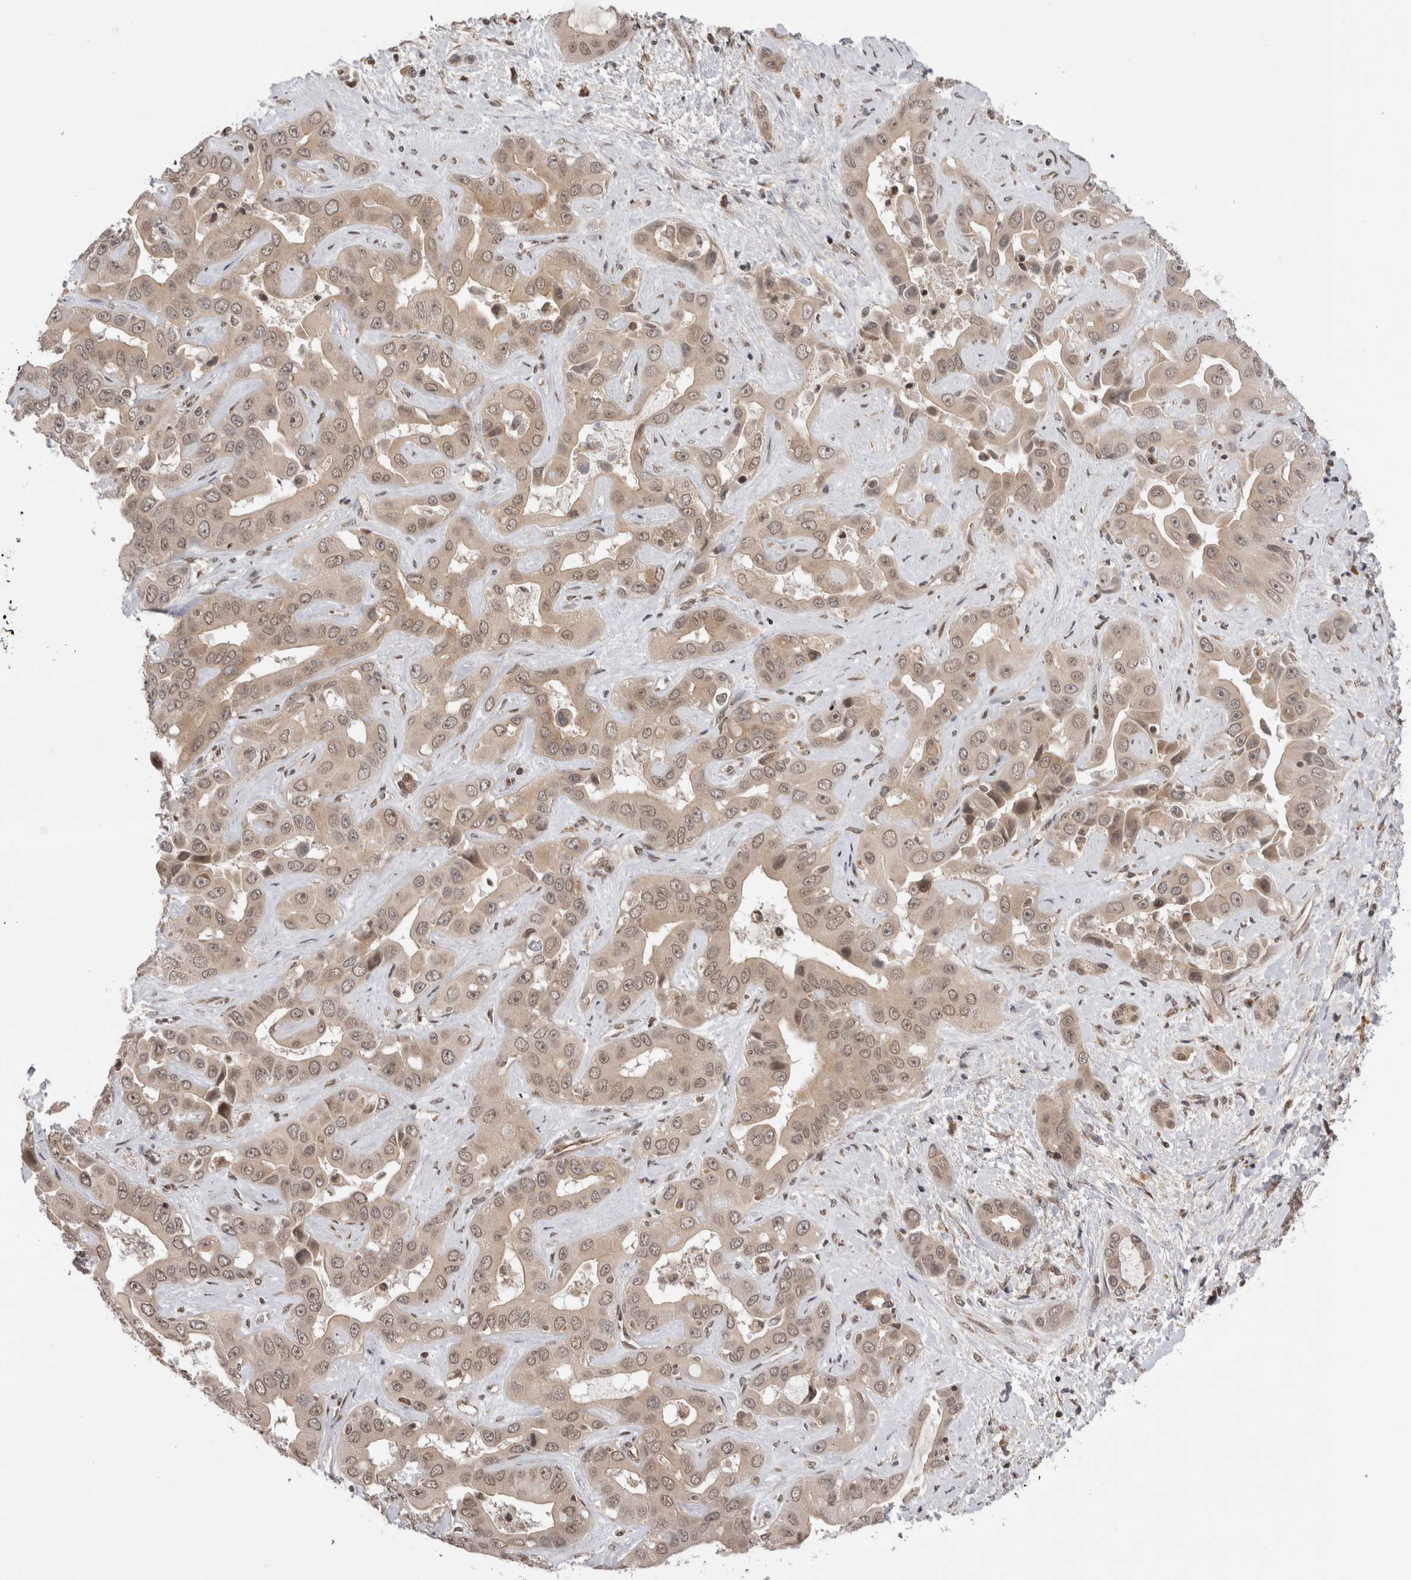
{"staining": {"intensity": "weak", "quantity": ">75%", "location": "cytoplasmic/membranous,nuclear"}, "tissue": "liver cancer", "cell_type": "Tumor cells", "image_type": "cancer", "snomed": [{"axis": "morphology", "description": "Cholangiocarcinoma"}, {"axis": "topography", "description": "Liver"}], "caption": "Protein staining by immunohistochemistry (IHC) demonstrates weak cytoplasmic/membranous and nuclear expression in approximately >75% of tumor cells in liver cholangiocarcinoma.", "gene": "TMEM65", "patient": {"sex": "female", "age": 52}}